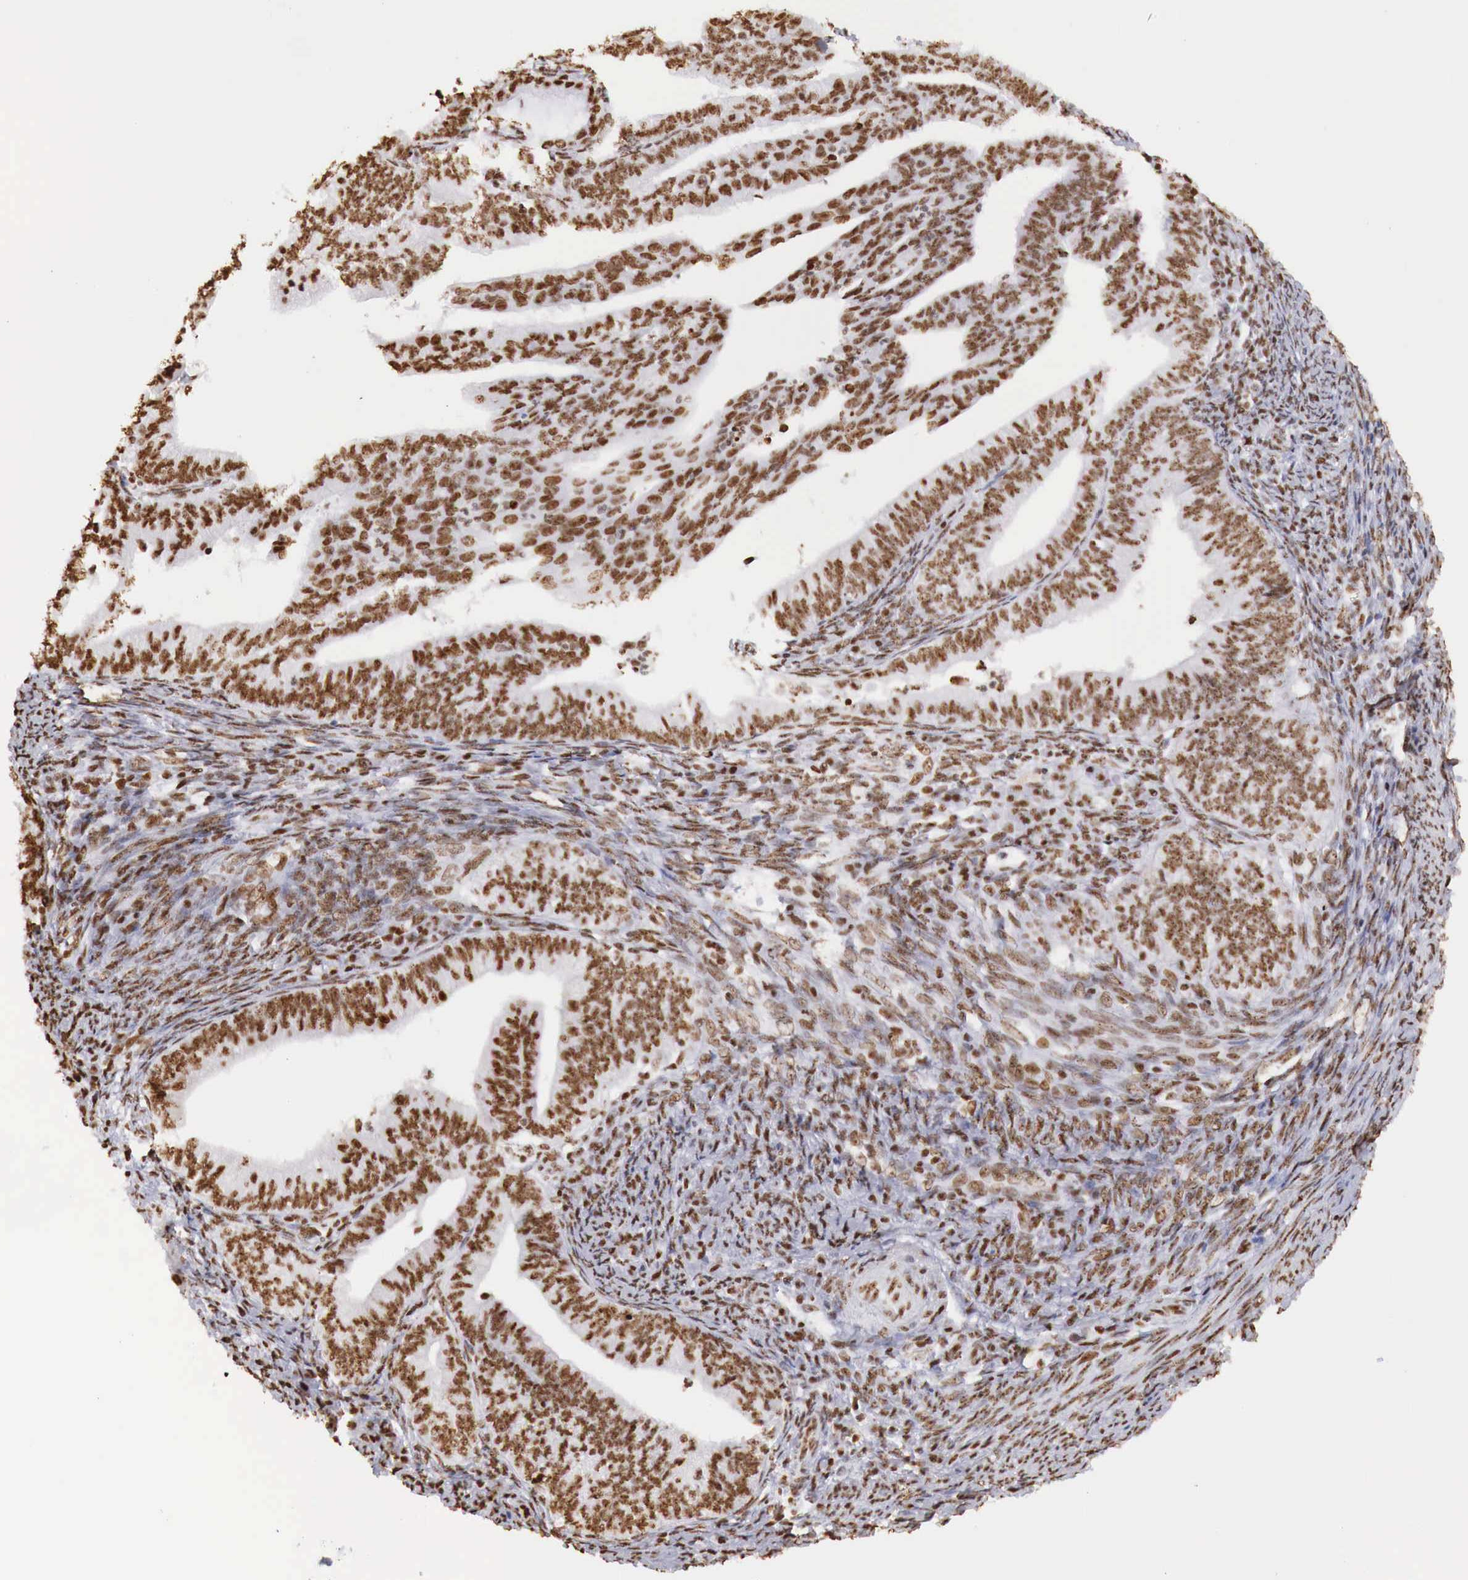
{"staining": {"intensity": "strong", "quantity": ">75%", "location": "nuclear"}, "tissue": "endometrial cancer", "cell_type": "Tumor cells", "image_type": "cancer", "snomed": [{"axis": "morphology", "description": "Adenocarcinoma, NOS"}, {"axis": "topography", "description": "Endometrium"}], "caption": "Tumor cells exhibit strong nuclear staining in about >75% of cells in endometrial cancer. (Stains: DAB (3,3'-diaminobenzidine) in brown, nuclei in blue, Microscopy: brightfield microscopy at high magnification).", "gene": "DKC1", "patient": {"sex": "female", "age": 66}}